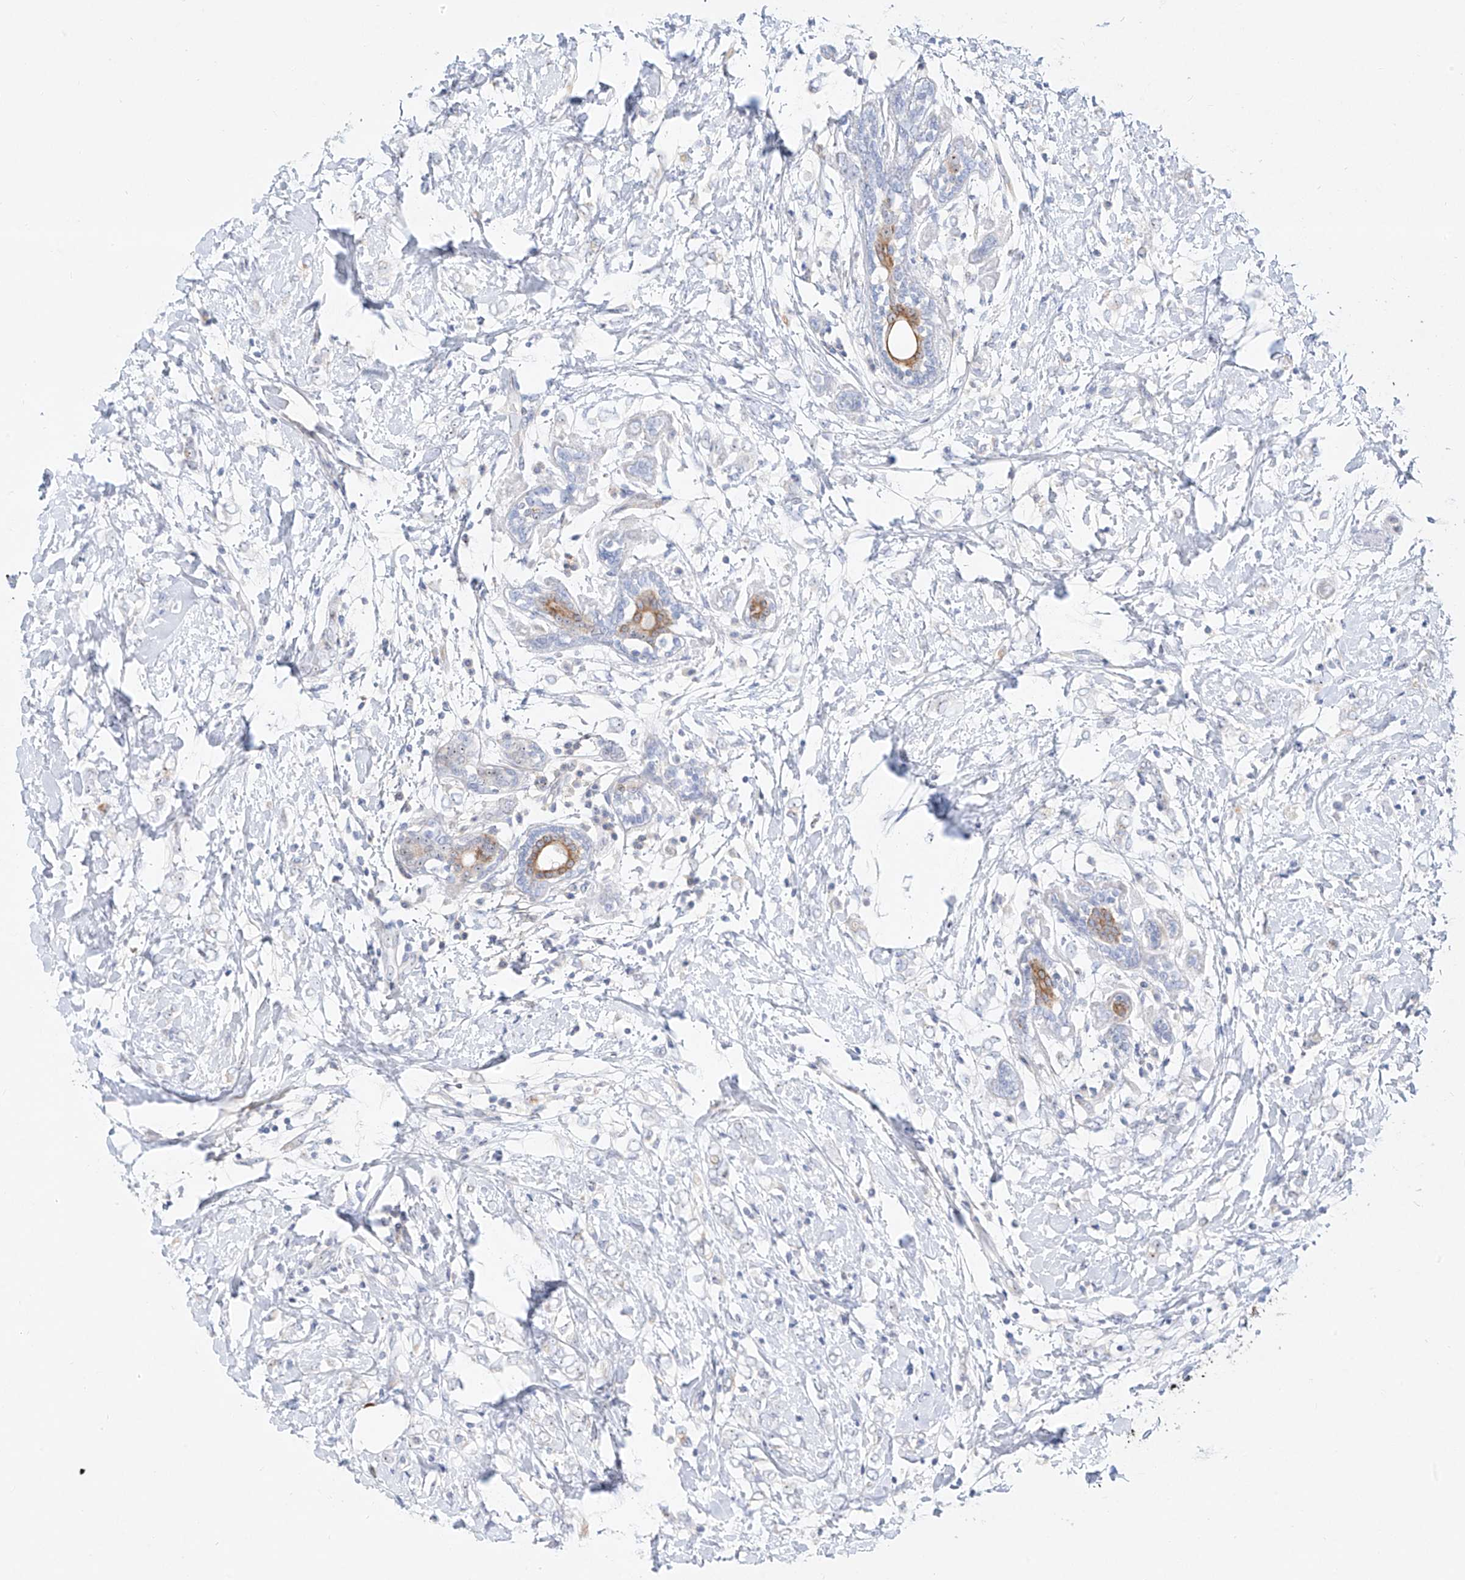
{"staining": {"intensity": "negative", "quantity": "none", "location": "none"}, "tissue": "breast cancer", "cell_type": "Tumor cells", "image_type": "cancer", "snomed": [{"axis": "morphology", "description": "Normal tissue, NOS"}, {"axis": "morphology", "description": "Lobular carcinoma"}, {"axis": "topography", "description": "Breast"}], "caption": "Immunohistochemical staining of breast cancer (lobular carcinoma) reveals no significant expression in tumor cells.", "gene": "SNU13", "patient": {"sex": "female", "age": 47}}